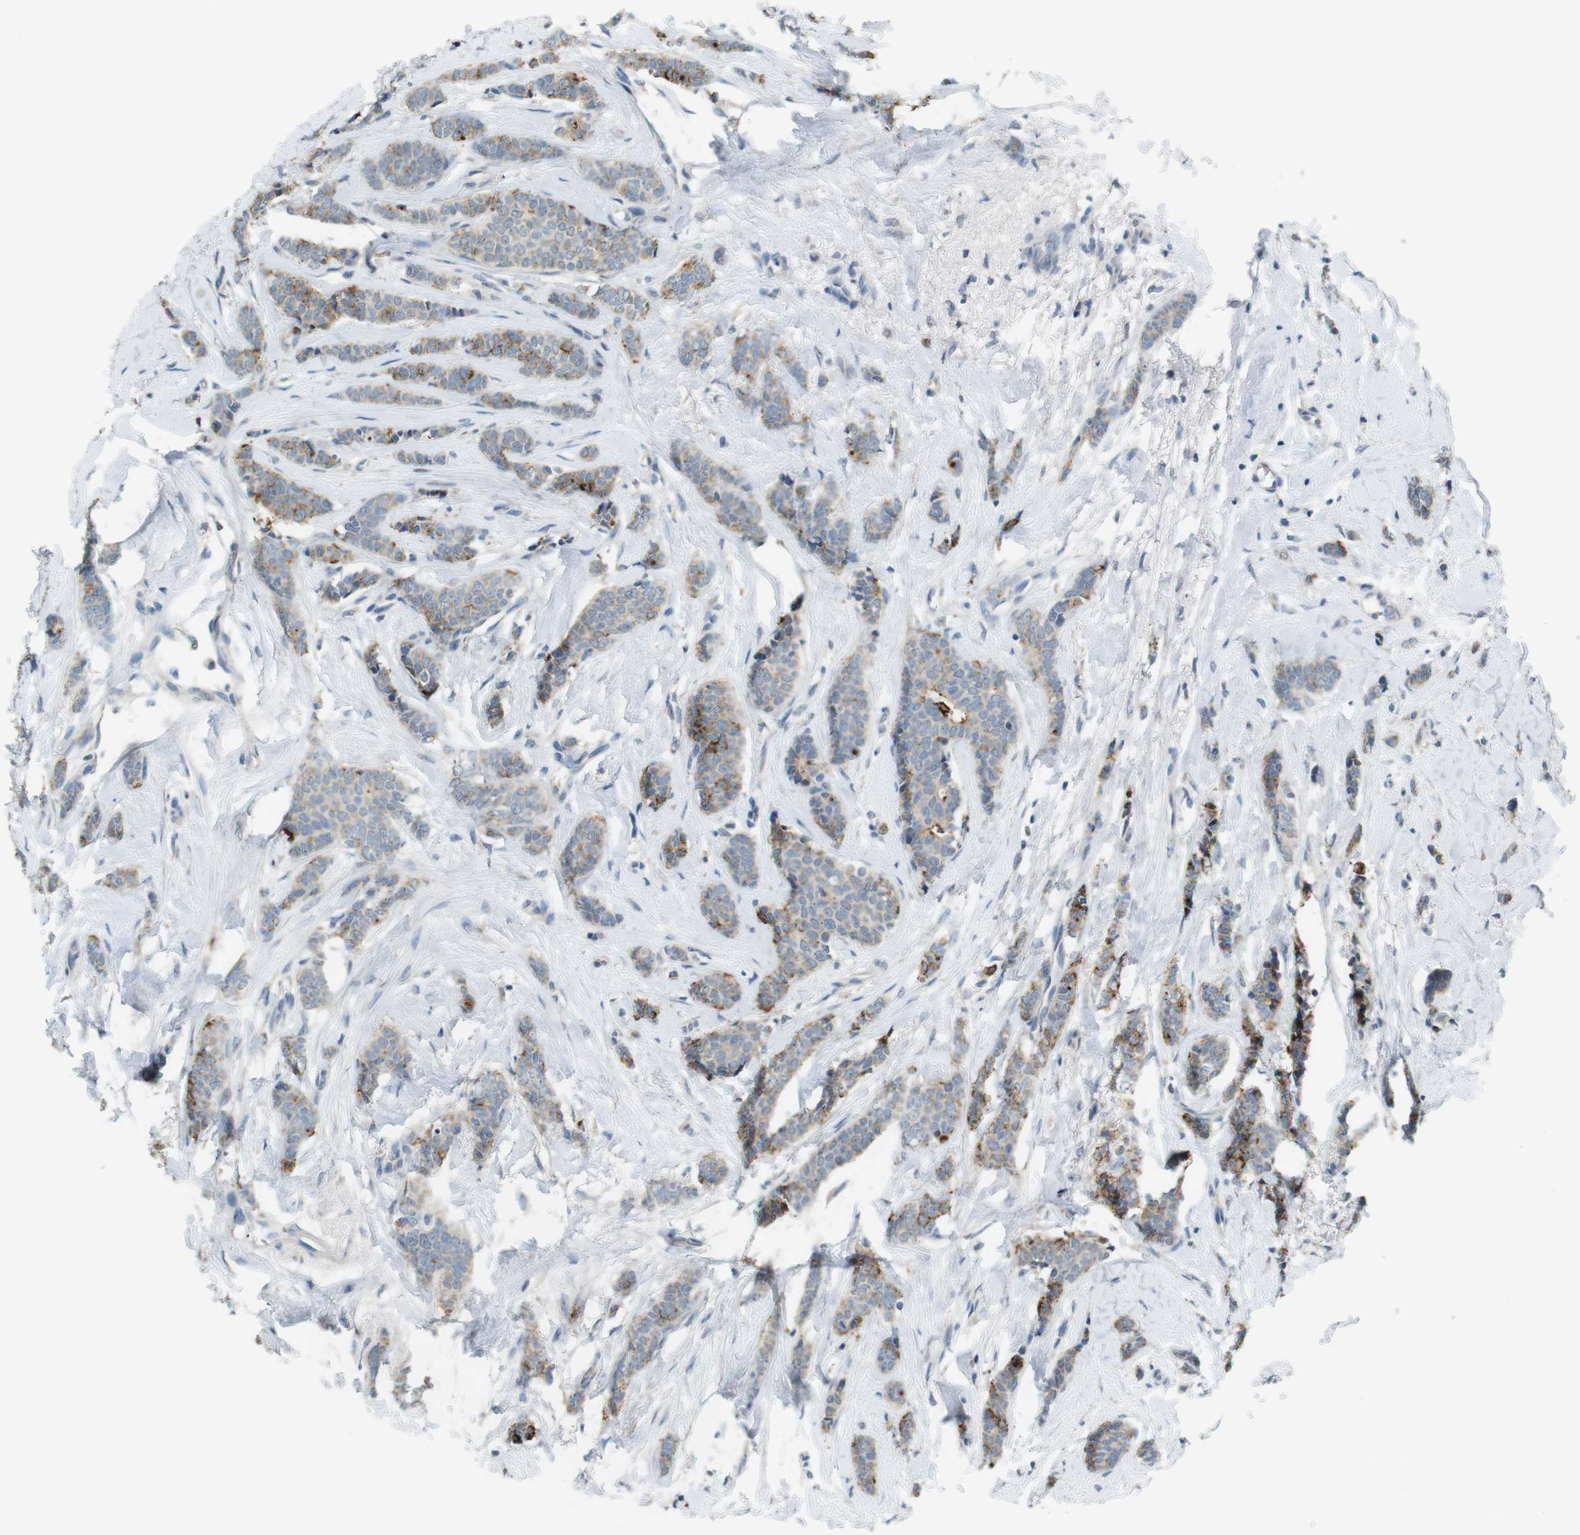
{"staining": {"intensity": "weak", "quantity": "25%-75%", "location": "cytoplasmic/membranous"}, "tissue": "breast cancer", "cell_type": "Tumor cells", "image_type": "cancer", "snomed": [{"axis": "morphology", "description": "Lobular carcinoma"}, {"axis": "topography", "description": "Skin"}, {"axis": "topography", "description": "Breast"}], "caption": "Breast lobular carcinoma stained with a protein marker reveals weak staining in tumor cells.", "gene": "MUC5B", "patient": {"sex": "female", "age": 46}}